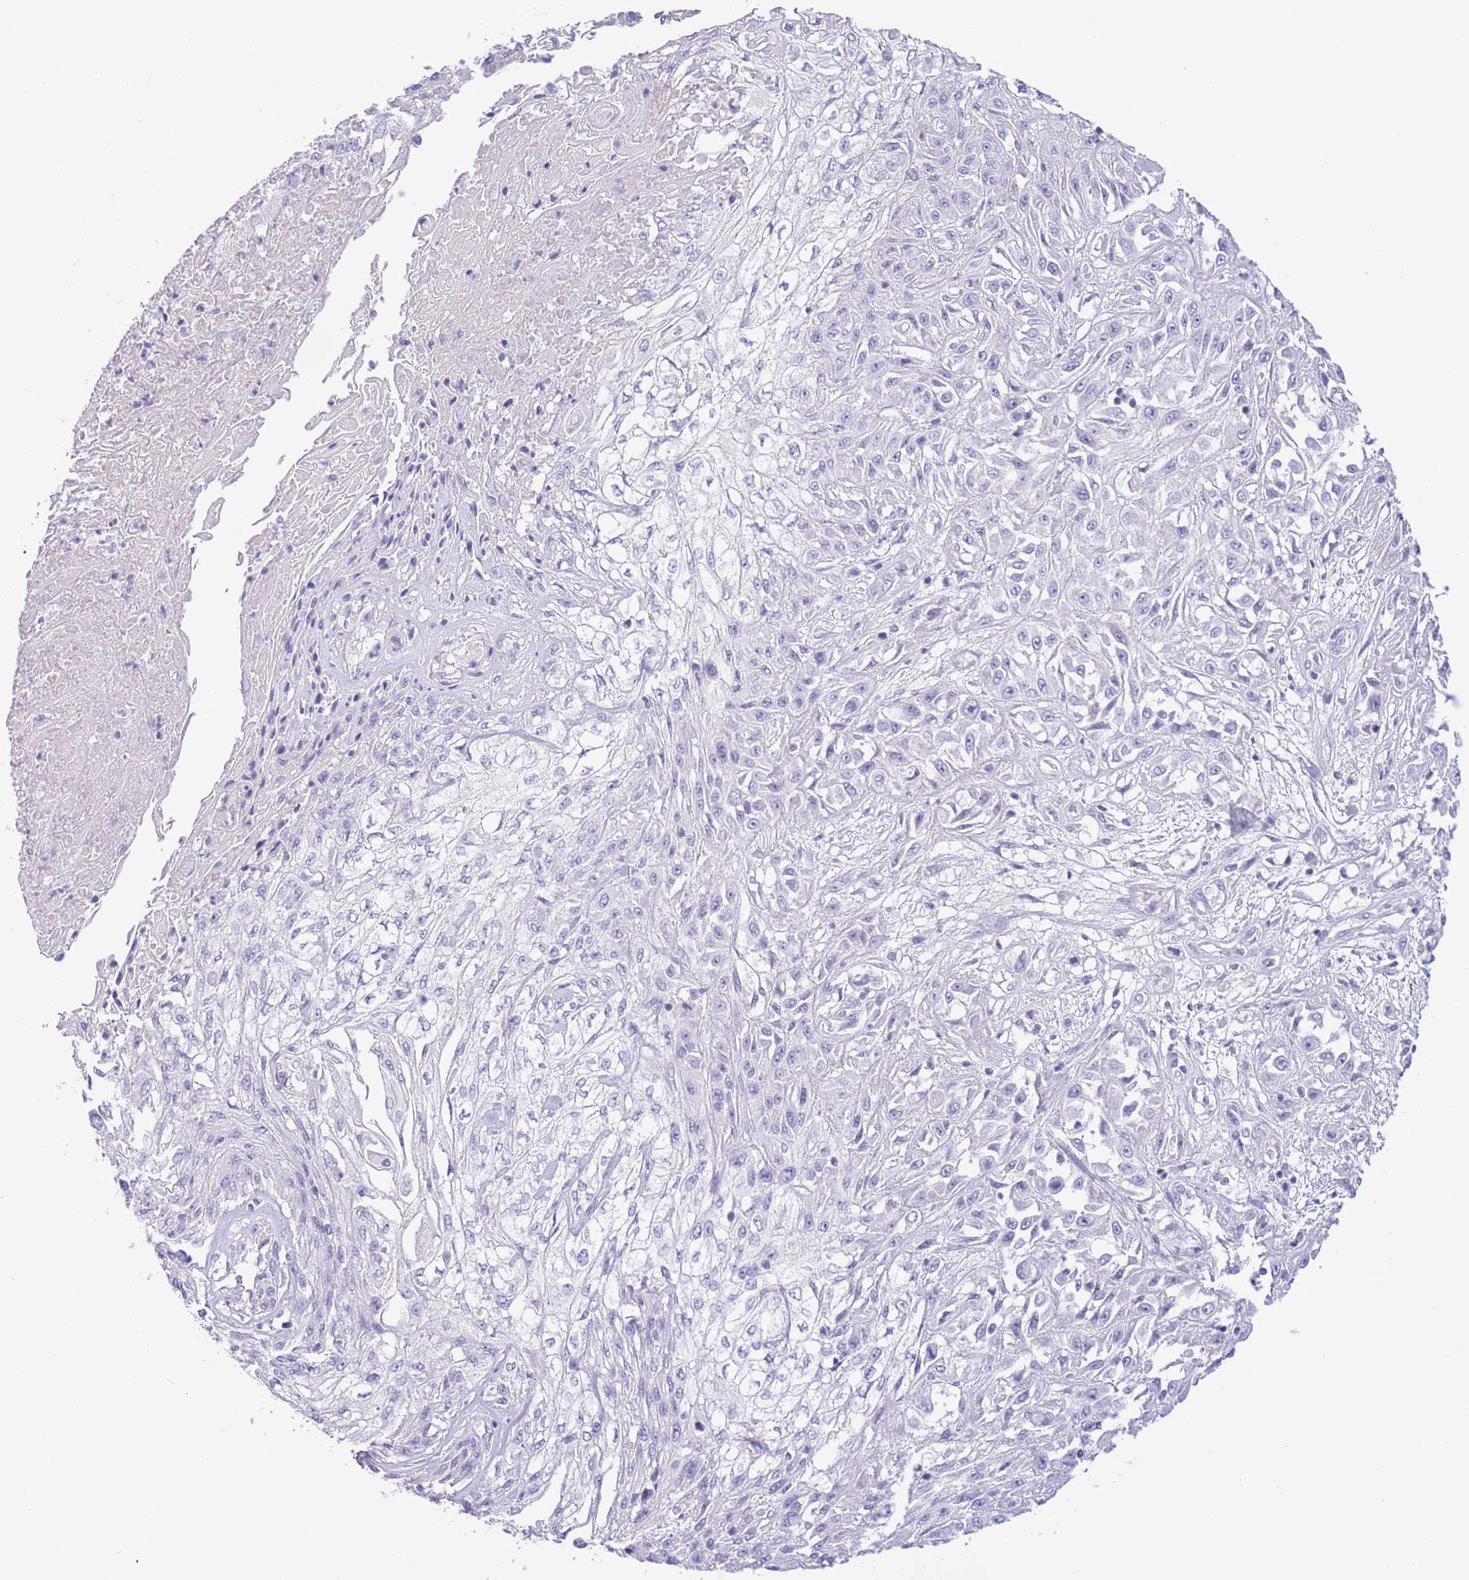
{"staining": {"intensity": "negative", "quantity": "none", "location": "none"}, "tissue": "skin cancer", "cell_type": "Tumor cells", "image_type": "cancer", "snomed": [{"axis": "morphology", "description": "Squamous cell carcinoma, NOS"}, {"axis": "morphology", "description": "Squamous cell carcinoma, metastatic, NOS"}, {"axis": "topography", "description": "Skin"}, {"axis": "topography", "description": "Lymph node"}], "caption": "Tumor cells are negative for brown protein staining in skin cancer (metastatic squamous cell carcinoma). (DAB (3,3'-diaminobenzidine) immunohistochemistry with hematoxylin counter stain).", "gene": "TOX2", "patient": {"sex": "male", "age": 75}}